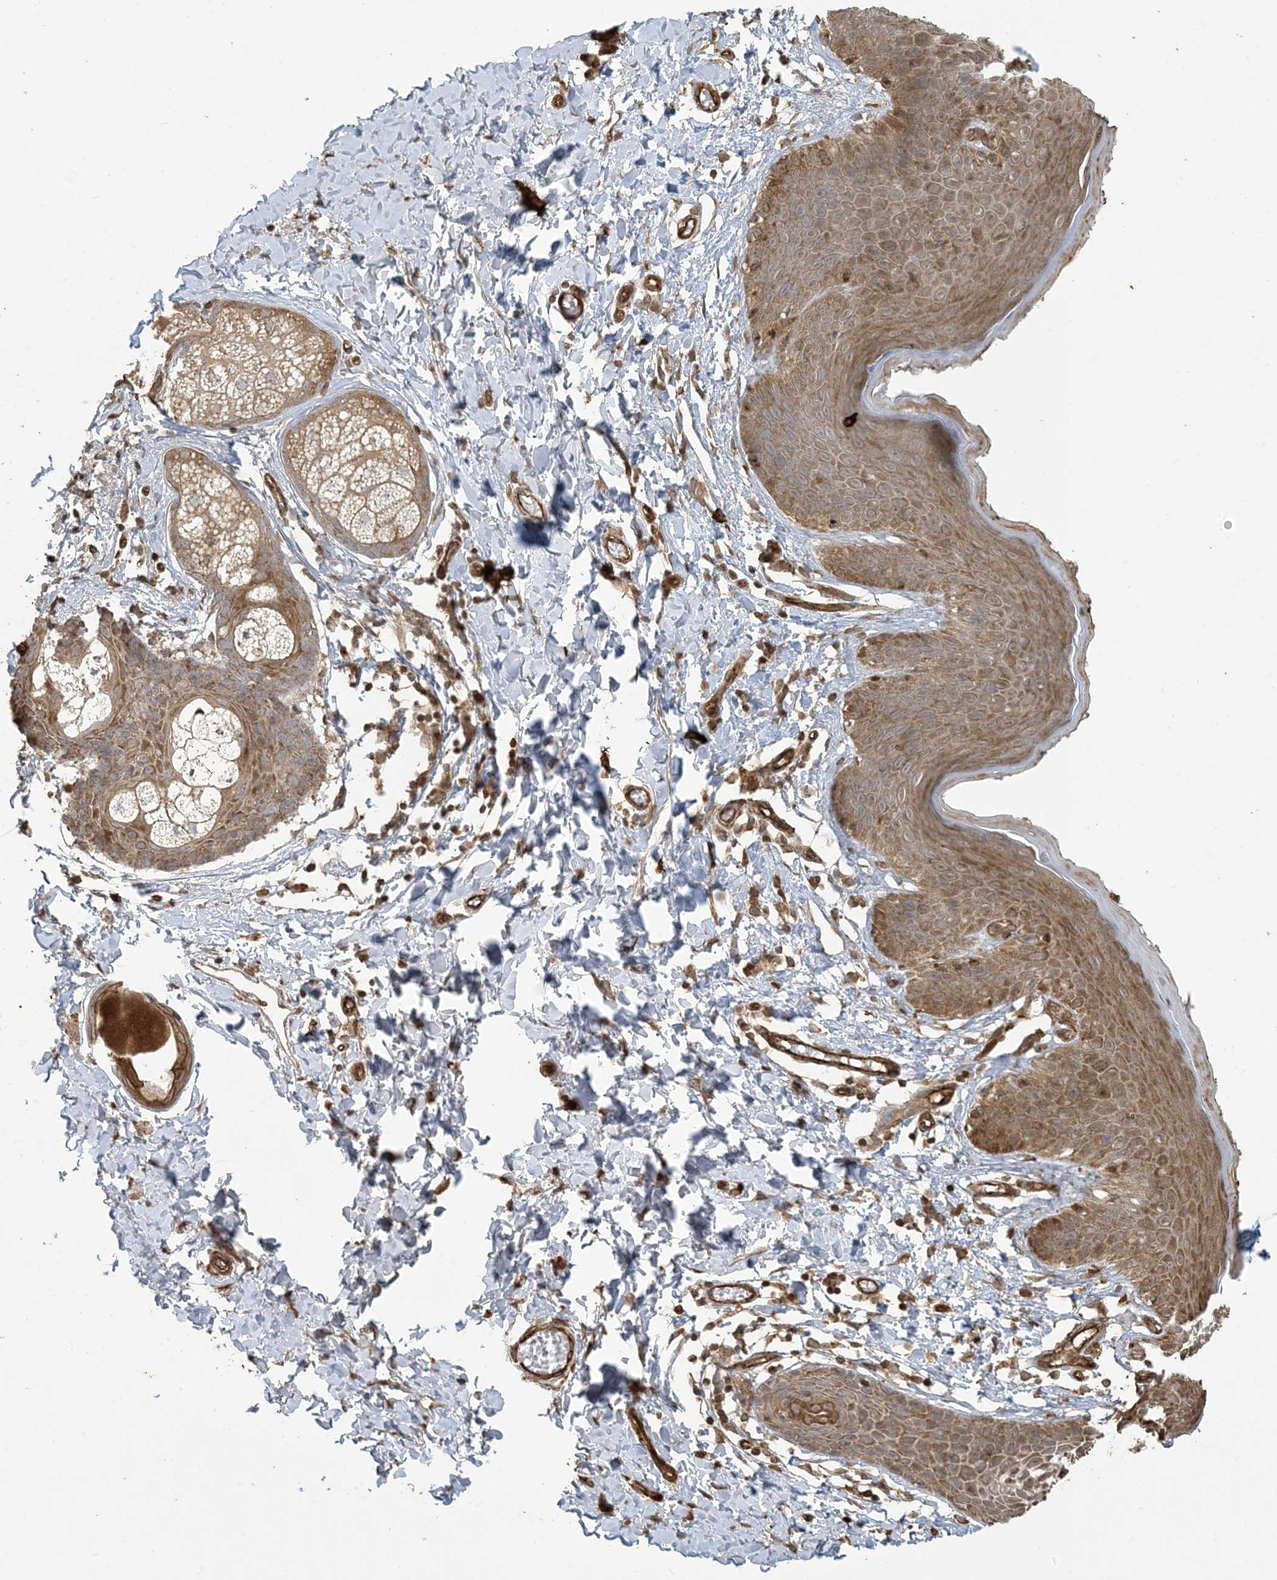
{"staining": {"intensity": "moderate", "quantity": "25%-75%", "location": "cytoplasmic/membranous"}, "tissue": "skin", "cell_type": "Epidermal cells", "image_type": "normal", "snomed": [{"axis": "morphology", "description": "Normal tissue, NOS"}, {"axis": "topography", "description": "Vulva"}], "caption": "This is a photomicrograph of immunohistochemistry (IHC) staining of normal skin, which shows moderate positivity in the cytoplasmic/membranous of epidermal cells.", "gene": "KLHL18", "patient": {"sex": "female", "age": 66}}